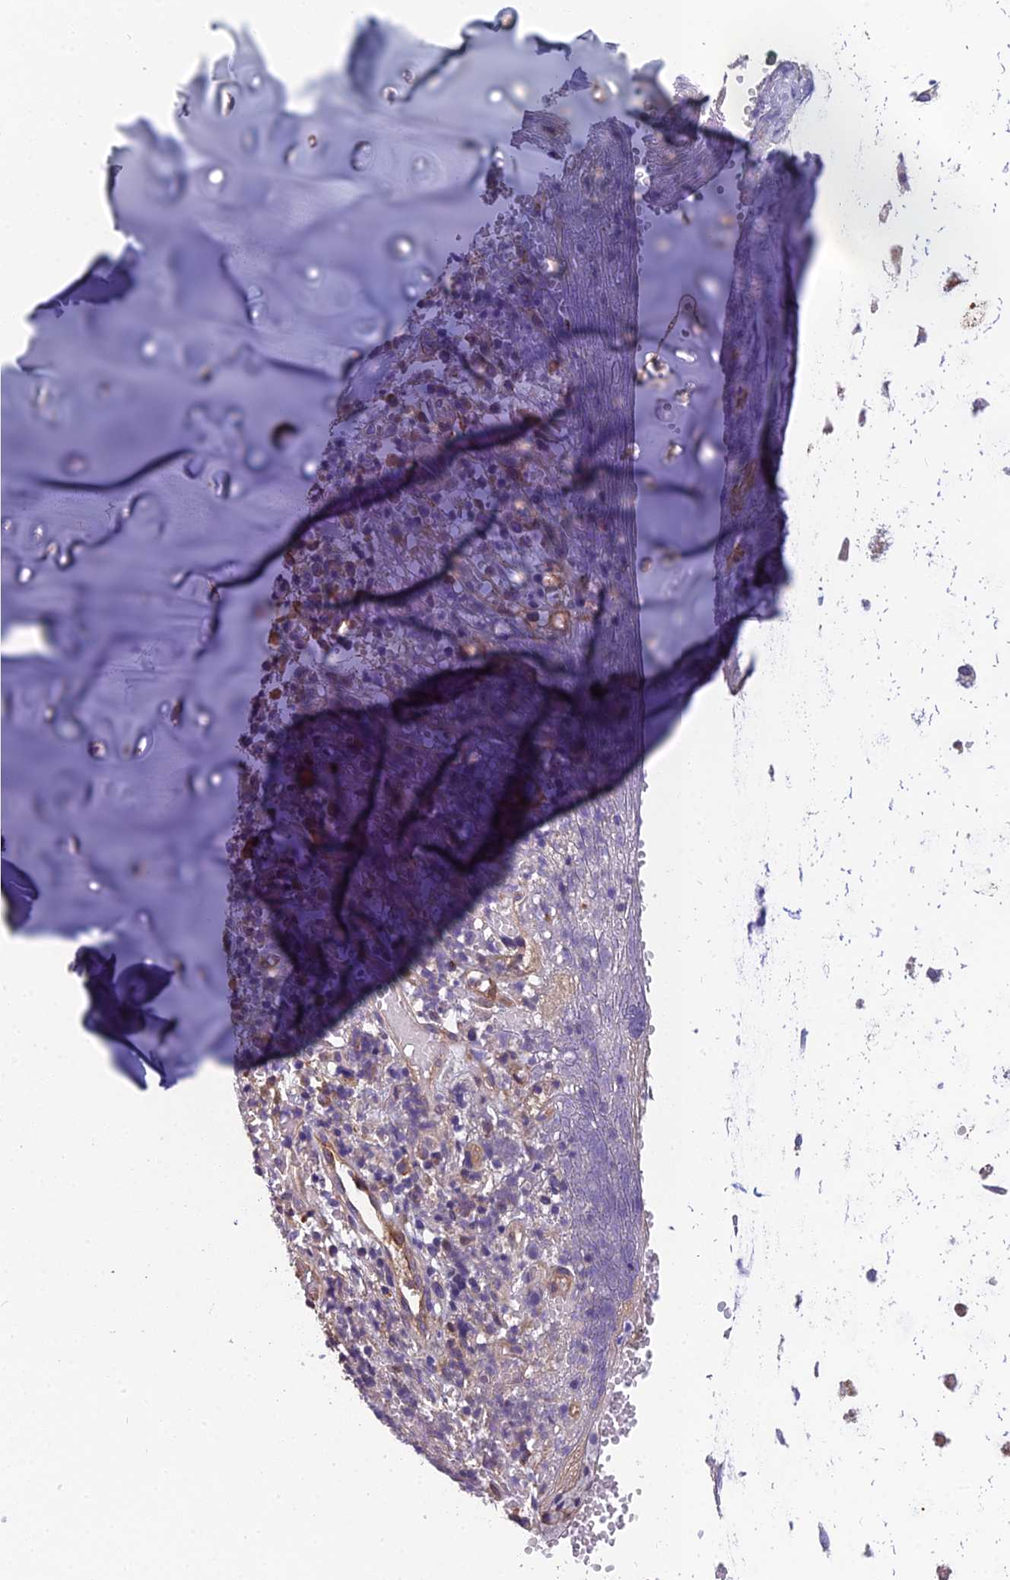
{"staining": {"intensity": "negative", "quantity": "none", "location": "none"}, "tissue": "soft tissue", "cell_type": "Chondrocytes", "image_type": "normal", "snomed": [{"axis": "morphology", "description": "Normal tissue, NOS"}, {"axis": "morphology", "description": "Basal cell carcinoma"}, {"axis": "topography", "description": "Cartilage tissue"}, {"axis": "topography", "description": "Nasopharynx"}, {"axis": "topography", "description": "Oral tissue"}], "caption": "Chondrocytes show no significant staining in normal soft tissue. Brightfield microscopy of immunohistochemistry (IHC) stained with DAB (3,3'-diaminobenzidine) (brown) and hematoxylin (blue), captured at high magnification.", "gene": "TSPAN15", "patient": {"sex": "female", "age": 77}}